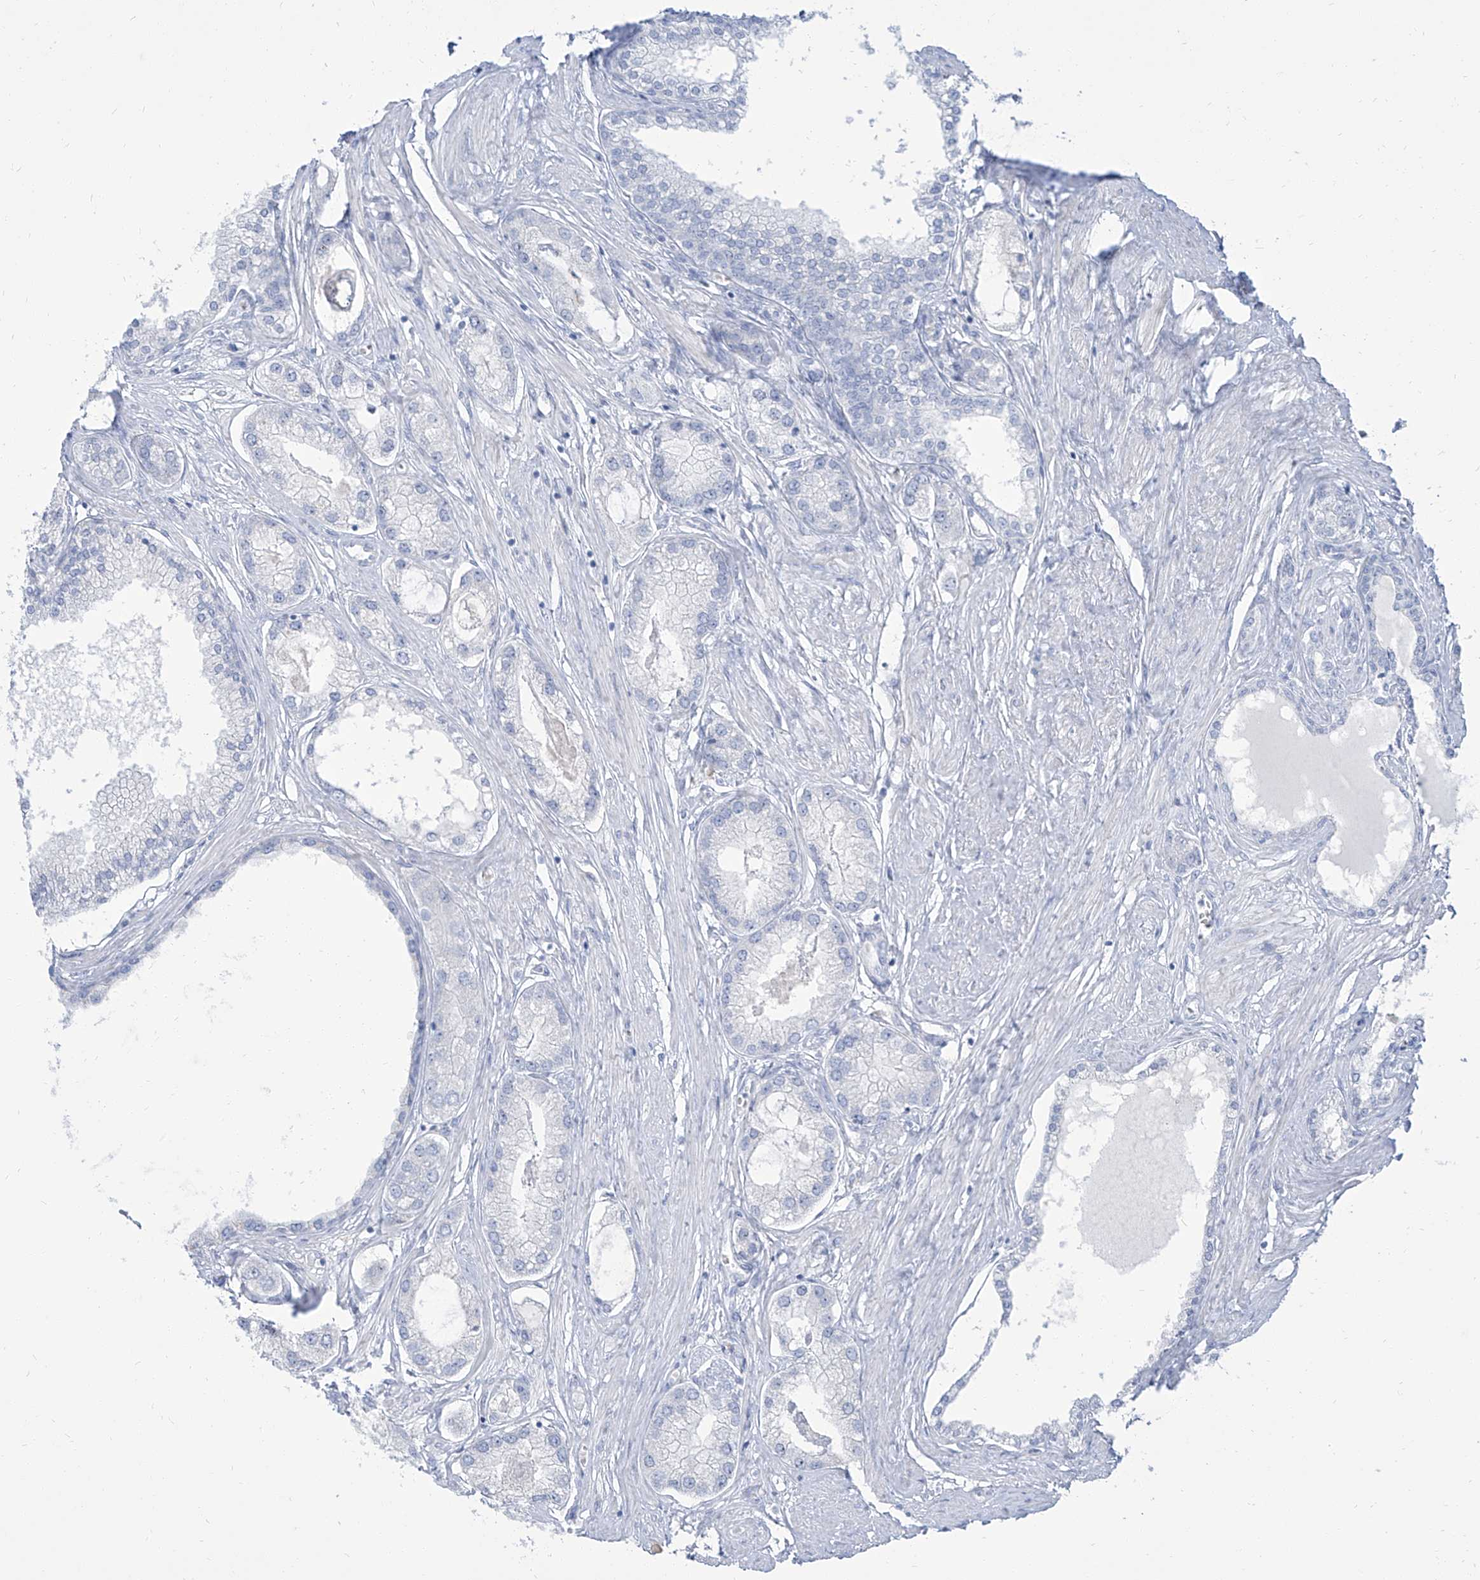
{"staining": {"intensity": "negative", "quantity": "none", "location": "none"}, "tissue": "prostate cancer", "cell_type": "Tumor cells", "image_type": "cancer", "snomed": [{"axis": "morphology", "description": "Adenocarcinoma, Low grade"}, {"axis": "topography", "description": "Prostate"}], "caption": "Histopathology image shows no protein expression in tumor cells of prostate cancer (low-grade adenocarcinoma) tissue.", "gene": "TXLNB", "patient": {"sex": "male", "age": 62}}